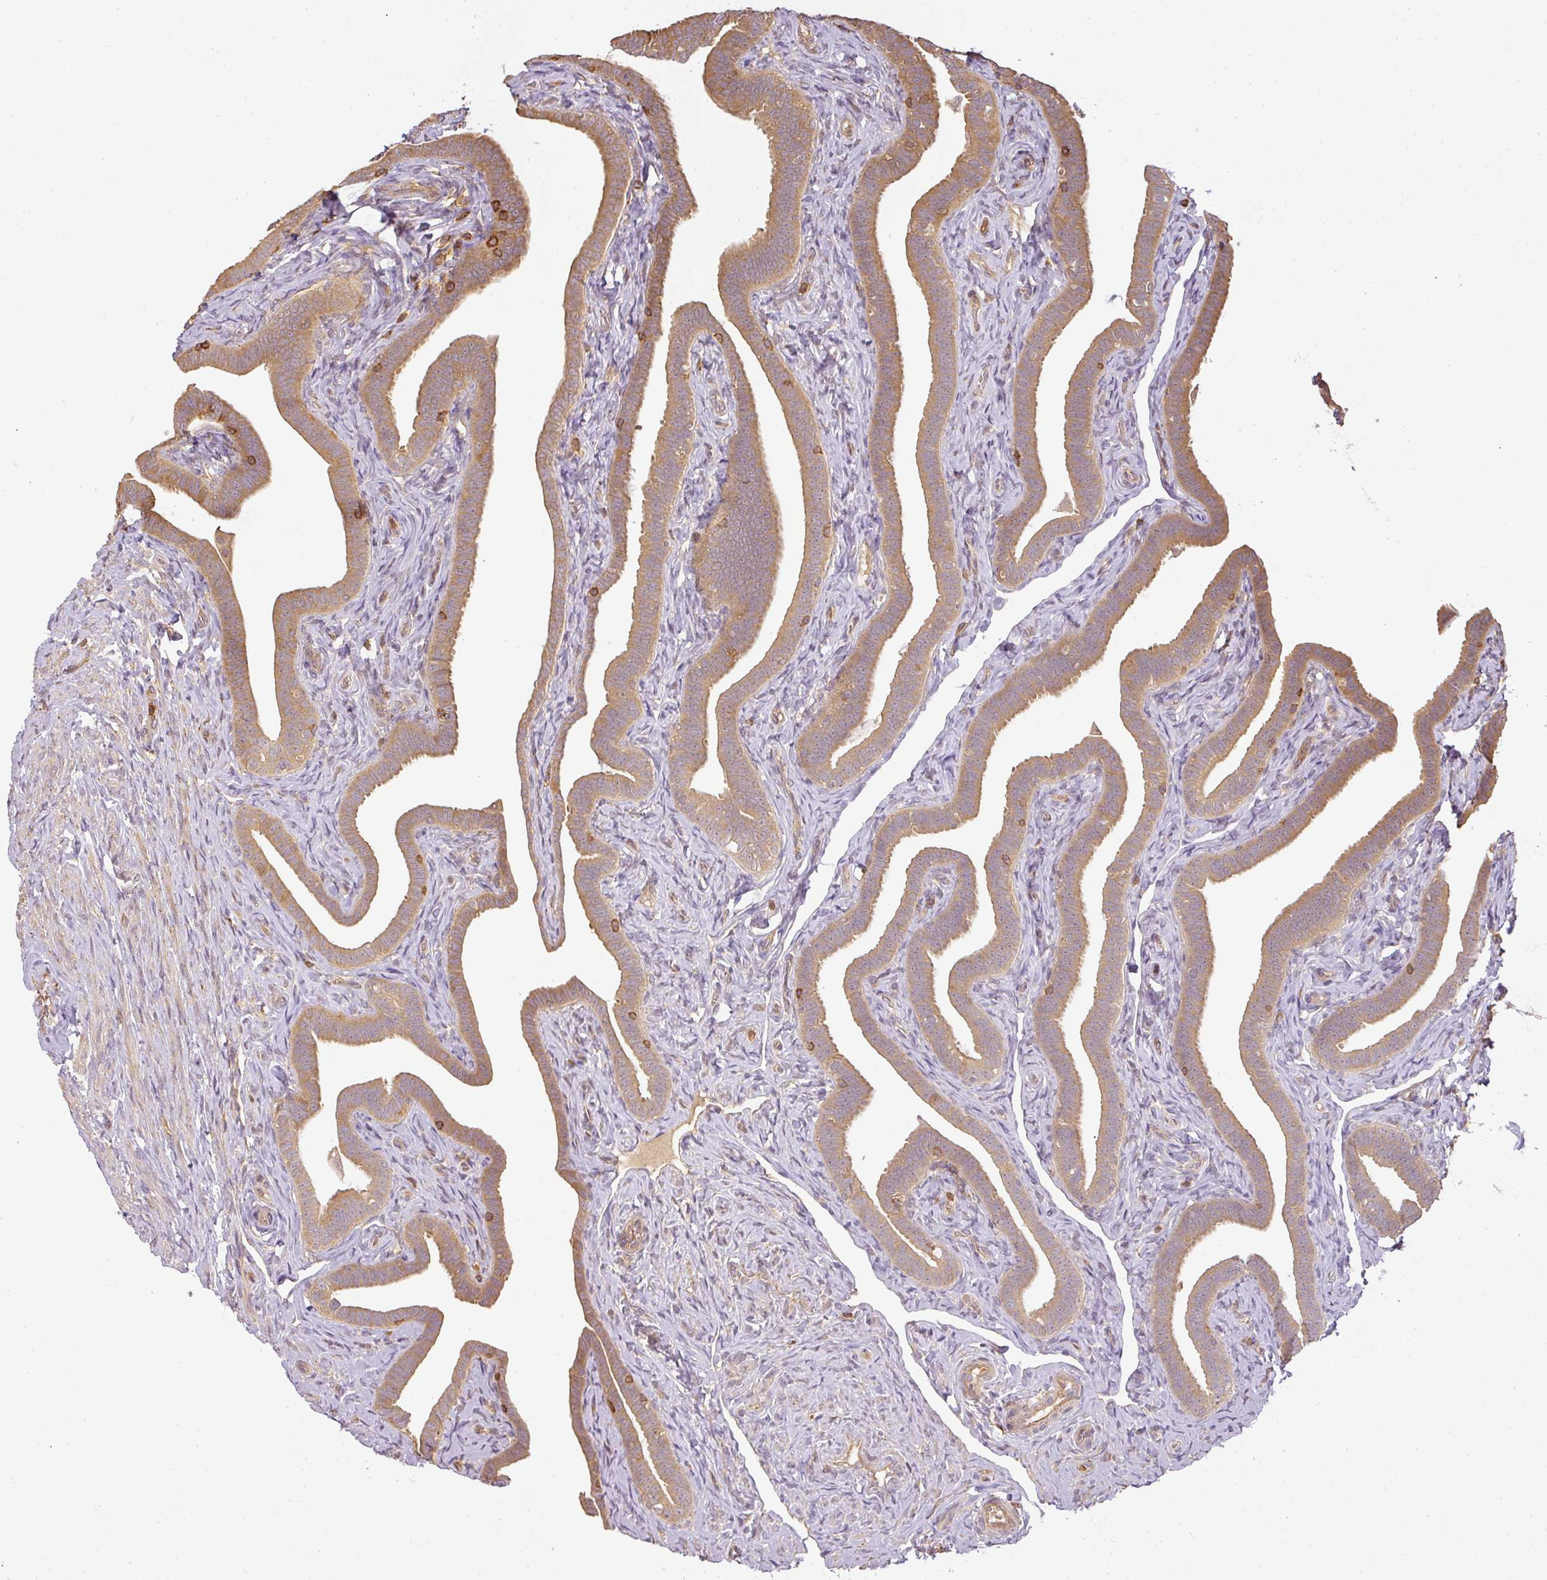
{"staining": {"intensity": "moderate", "quantity": ">75%", "location": "cytoplasmic/membranous"}, "tissue": "fallopian tube", "cell_type": "Glandular cells", "image_type": "normal", "snomed": [{"axis": "morphology", "description": "Normal tissue, NOS"}, {"axis": "topography", "description": "Fallopian tube"}], "caption": "Glandular cells exhibit medium levels of moderate cytoplasmic/membranous staining in approximately >75% of cells in normal fallopian tube. Immunohistochemistry (ihc) stains the protein in brown and the nuclei are stained blue.", "gene": "TCL1B", "patient": {"sex": "female", "age": 69}}